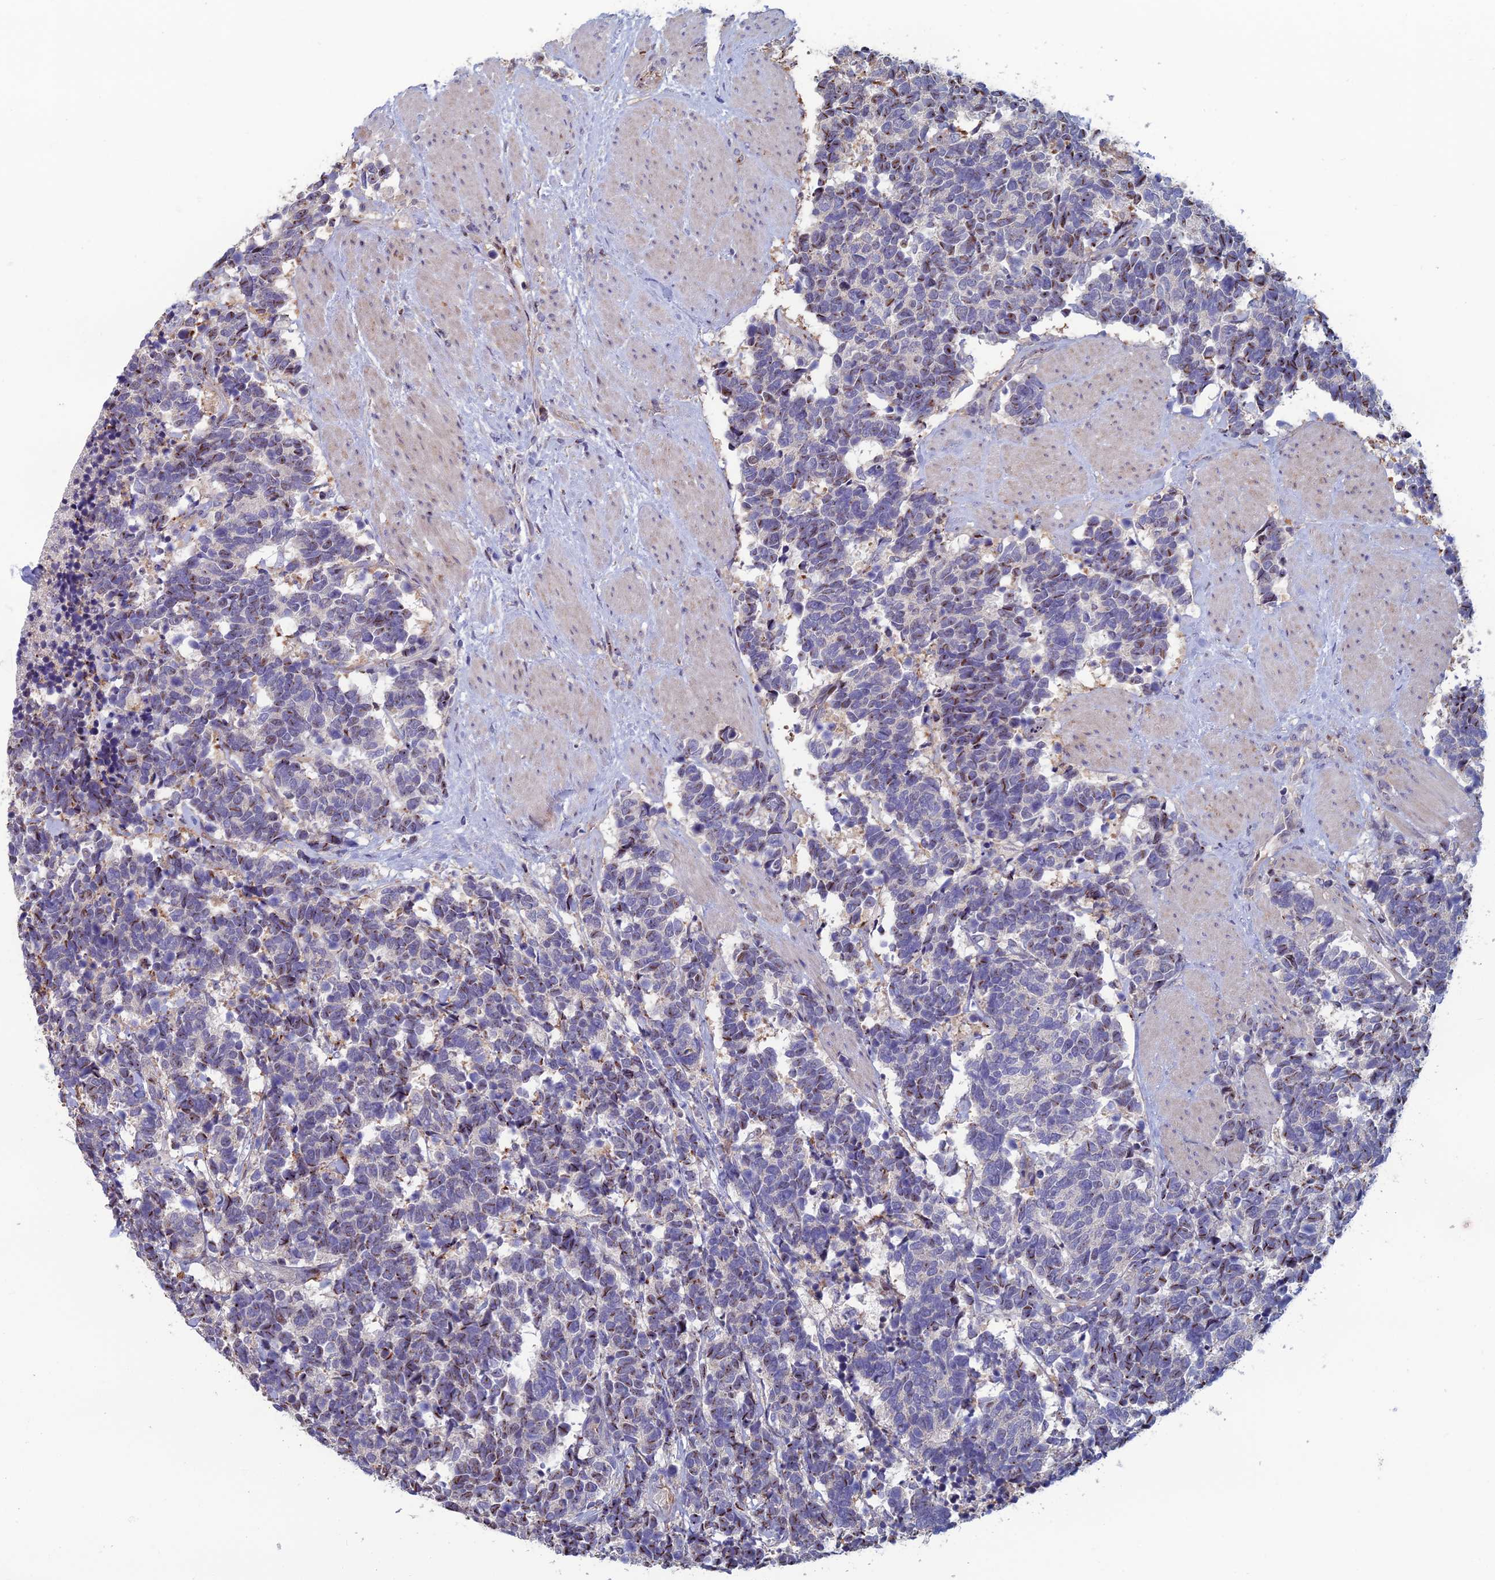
{"staining": {"intensity": "negative", "quantity": "none", "location": "none"}, "tissue": "carcinoid", "cell_type": "Tumor cells", "image_type": "cancer", "snomed": [{"axis": "morphology", "description": "Carcinoma, NOS"}, {"axis": "morphology", "description": "Carcinoid, malignant, NOS"}, {"axis": "topography", "description": "Prostate"}], "caption": "The immunohistochemistry (IHC) micrograph has no significant positivity in tumor cells of malignant carcinoid tissue.", "gene": "C15orf62", "patient": {"sex": "male", "age": 57}}